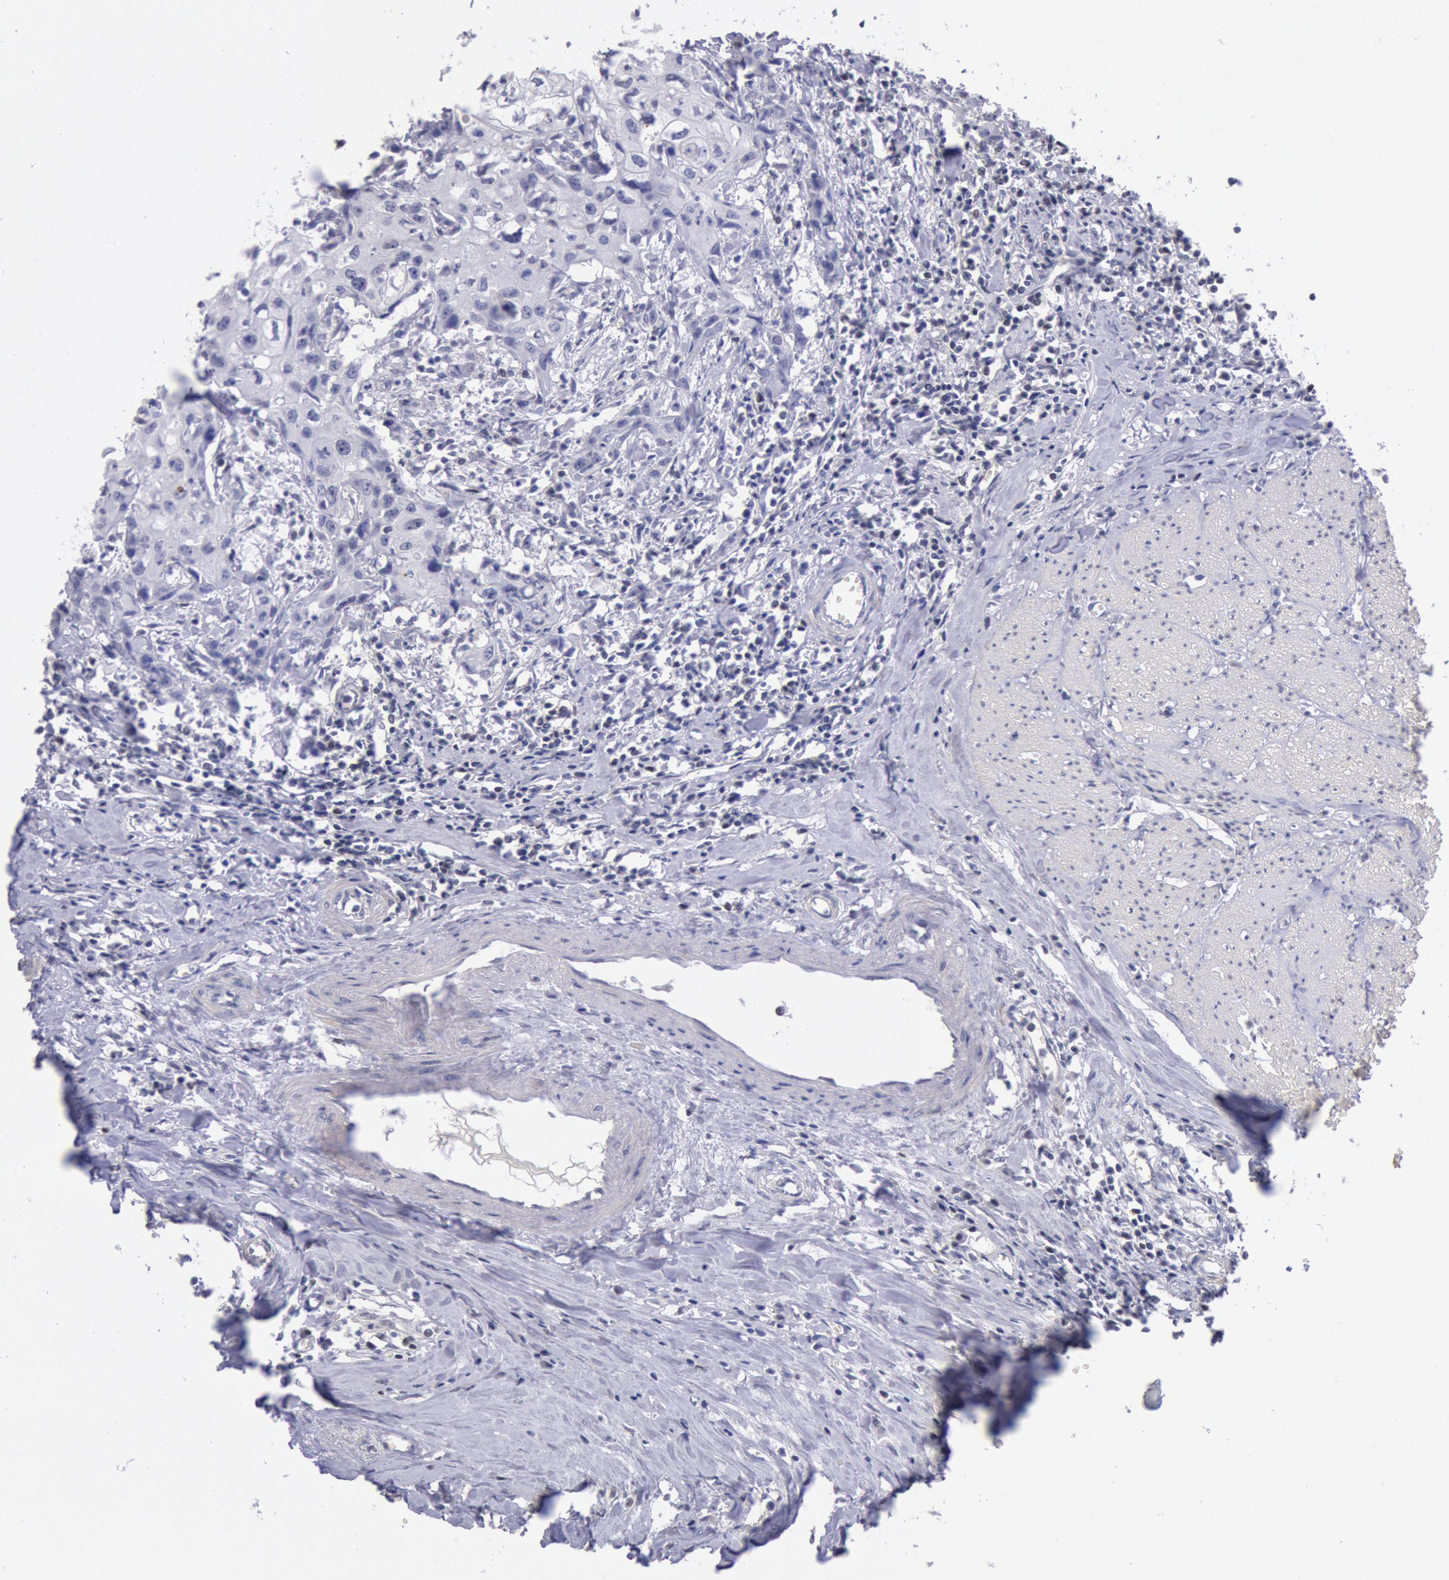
{"staining": {"intensity": "negative", "quantity": "none", "location": "none"}, "tissue": "urothelial cancer", "cell_type": "Tumor cells", "image_type": "cancer", "snomed": [{"axis": "morphology", "description": "Urothelial carcinoma, High grade"}, {"axis": "topography", "description": "Urinary bladder"}], "caption": "A high-resolution image shows immunohistochemistry (IHC) staining of urothelial cancer, which exhibits no significant staining in tumor cells. (Stains: DAB (3,3'-diaminobenzidine) immunohistochemistry with hematoxylin counter stain, Microscopy: brightfield microscopy at high magnification).", "gene": "MYH7", "patient": {"sex": "male", "age": 54}}